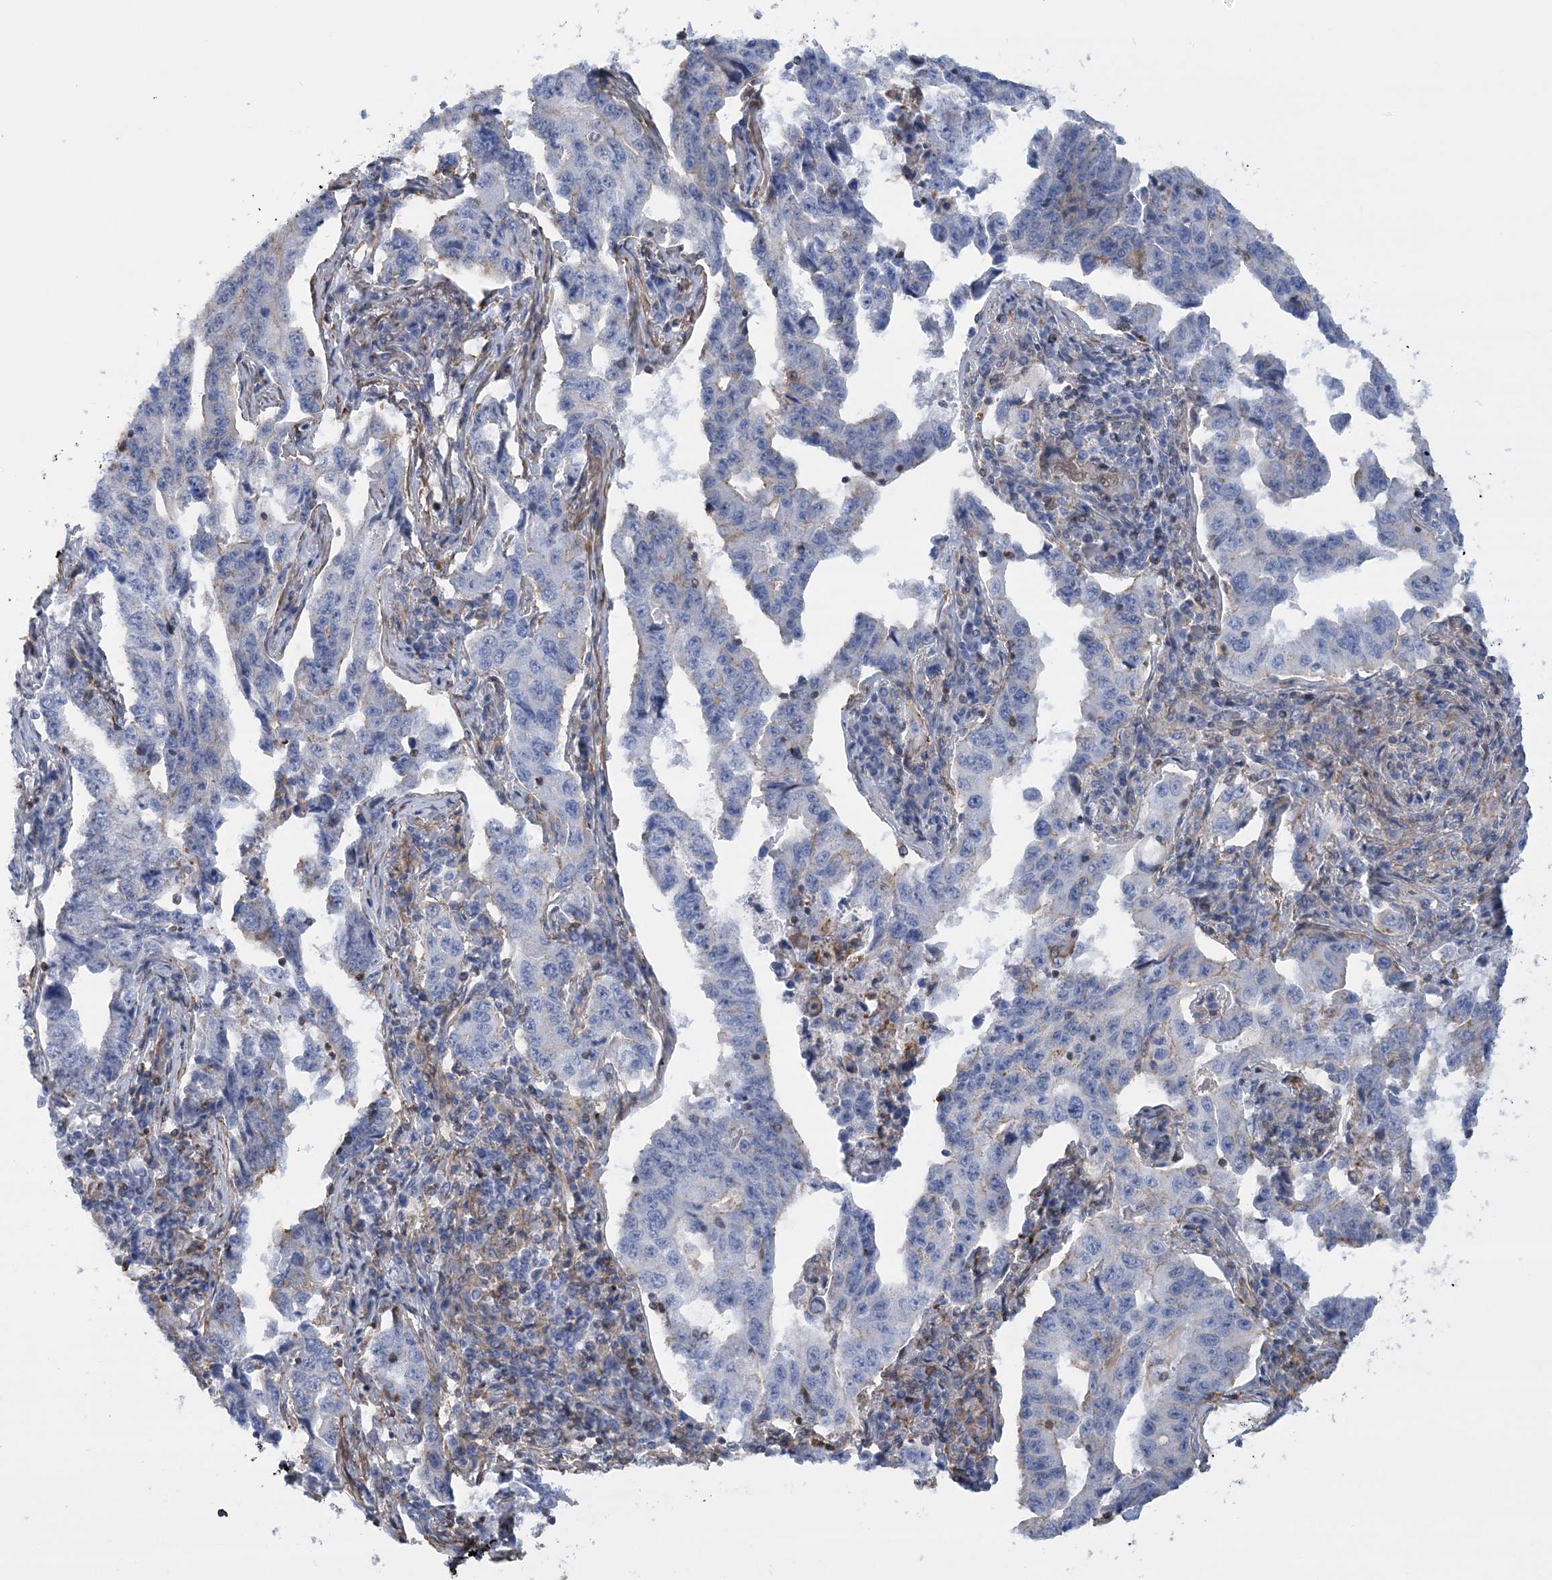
{"staining": {"intensity": "negative", "quantity": "none", "location": "none"}, "tissue": "lung cancer", "cell_type": "Tumor cells", "image_type": "cancer", "snomed": [{"axis": "morphology", "description": "Adenocarcinoma, NOS"}, {"axis": "topography", "description": "Lung"}], "caption": "This is a image of IHC staining of lung cancer (adenocarcinoma), which shows no staining in tumor cells. Nuclei are stained in blue.", "gene": "C11orf21", "patient": {"sex": "female", "age": 51}}